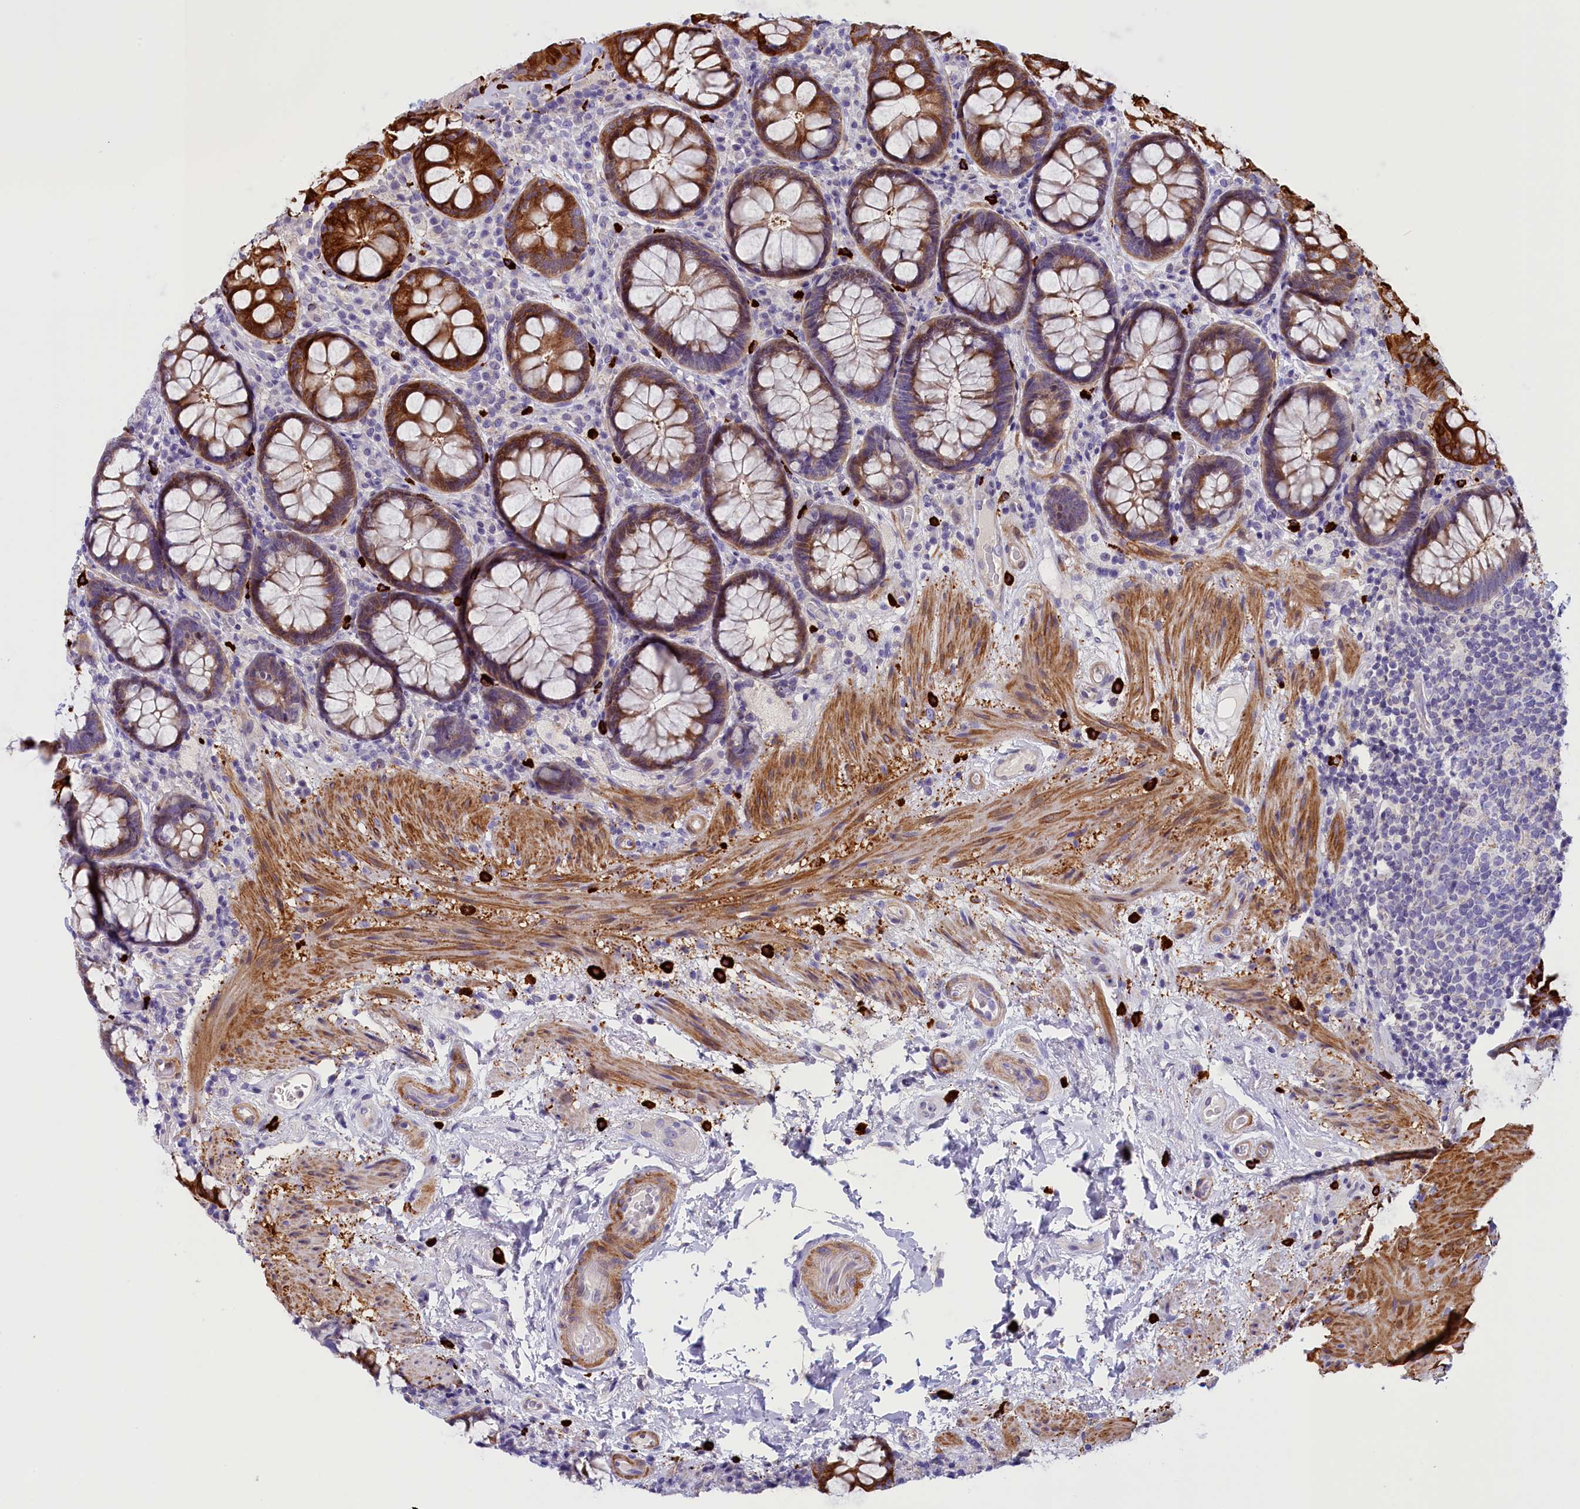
{"staining": {"intensity": "moderate", "quantity": ">75%", "location": "cytoplasmic/membranous"}, "tissue": "rectum", "cell_type": "Glandular cells", "image_type": "normal", "snomed": [{"axis": "morphology", "description": "Normal tissue, NOS"}, {"axis": "topography", "description": "Rectum"}], "caption": "Glandular cells show moderate cytoplasmic/membranous positivity in approximately >75% of cells in unremarkable rectum.", "gene": "RTTN", "patient": {"sex": "male", "age": 83}}